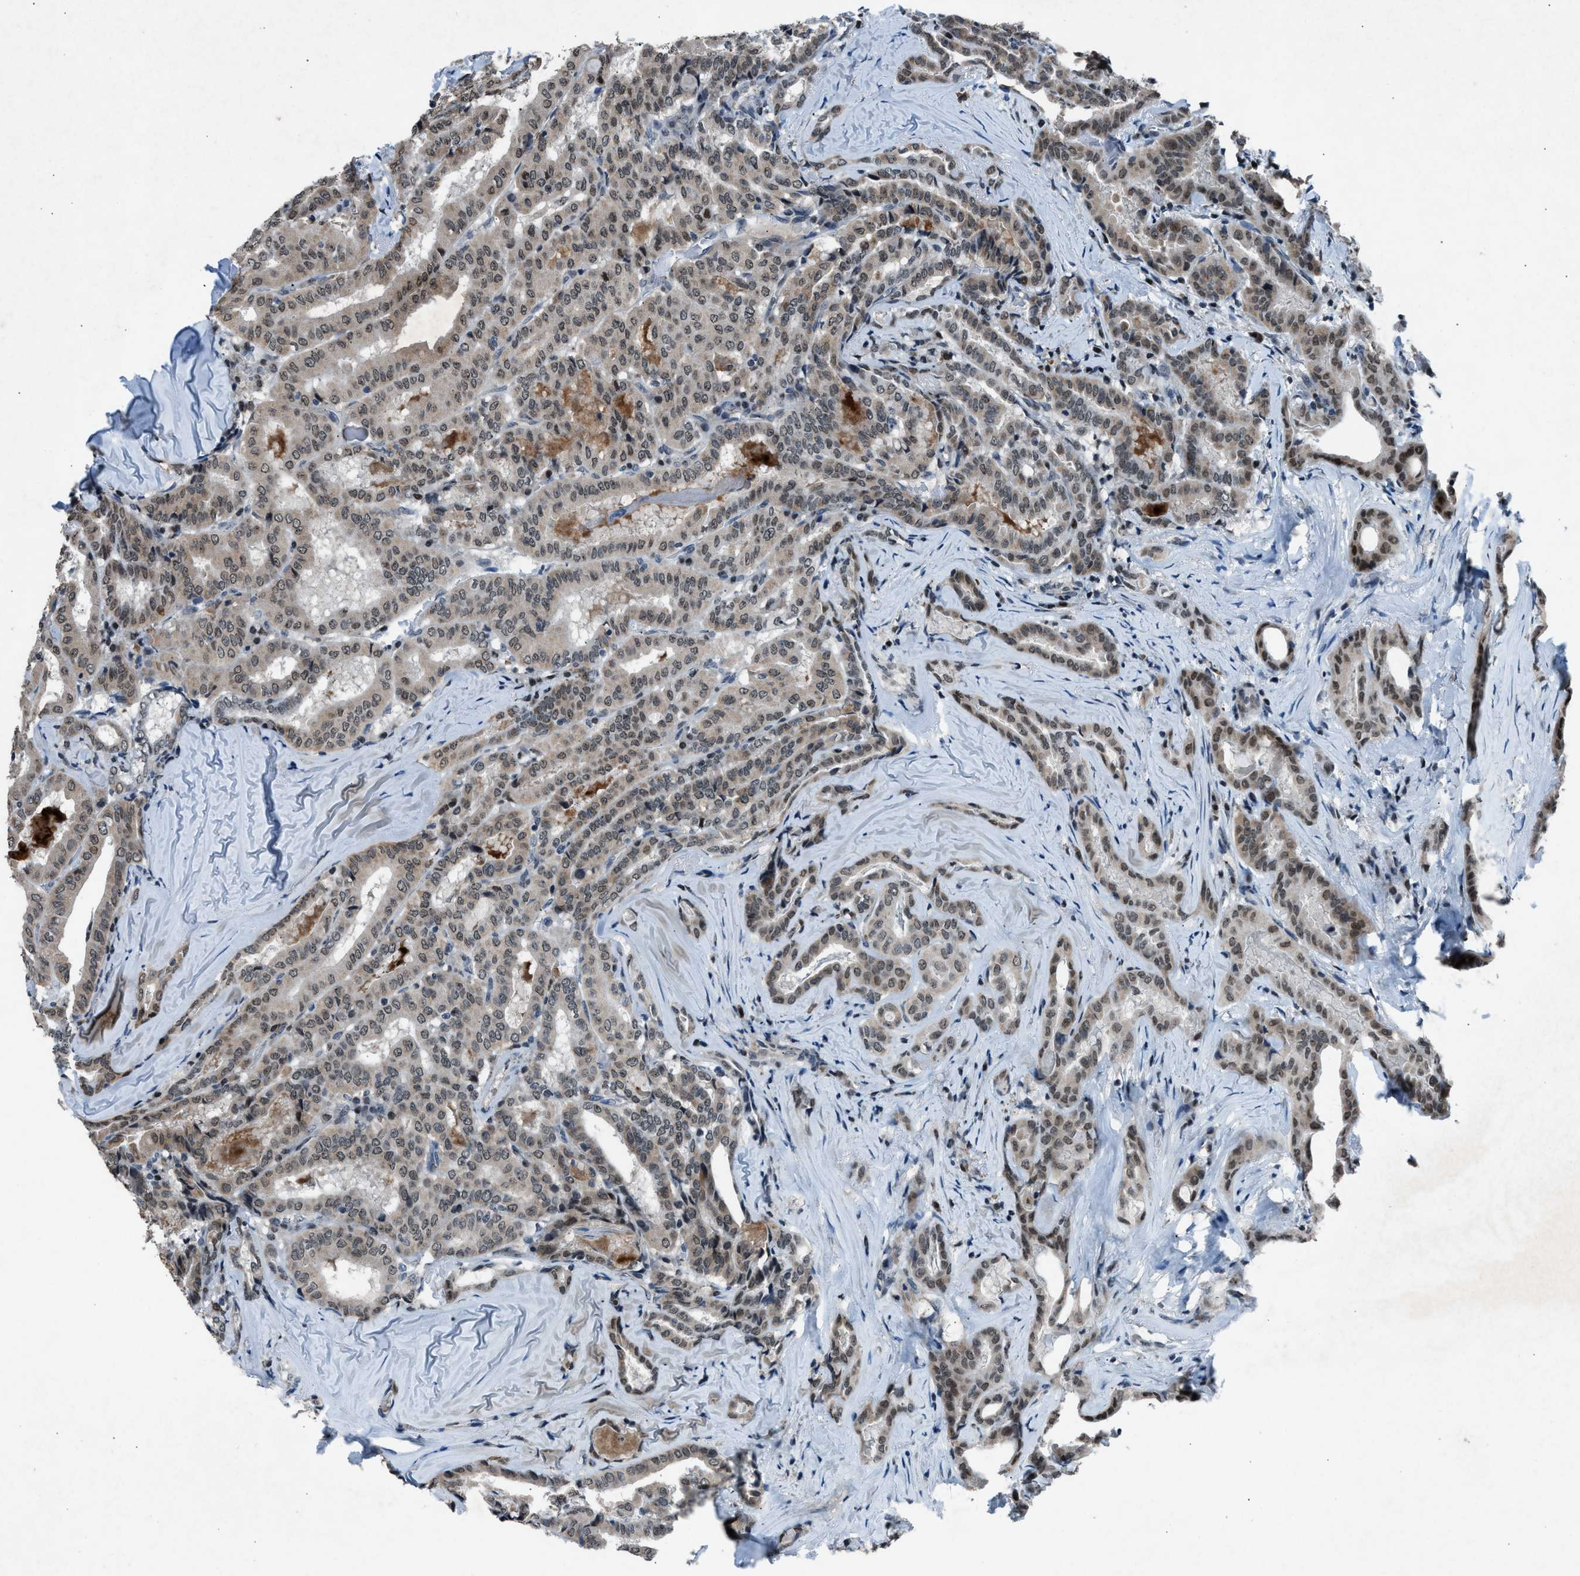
{"staining": {"intensity": "moderate", "quantity": ">75%", "location": "cytoplasmic/membranous,nuclear"}, "tissue": "thyroid cancer", "cell_type": "Tumor cells", "image_type": "cancer", "snomed": [{"axis": "morphology", "description": "Papillary adenocarcinoma, NOS"}, {"axis": "topography", "description": "Thyroid gland"}], "caption": "A micrograph of thyroid cancer (papillary adenocarcinoma) stained for a protein displays moderate cytoplasmic/membranous and nuclear brown staining in tumor cells. (Brightfield microscopy of DAB IHC at high magnification).", "gene": "ADCY1", "patient": {"sex": "female", "age": 42}}